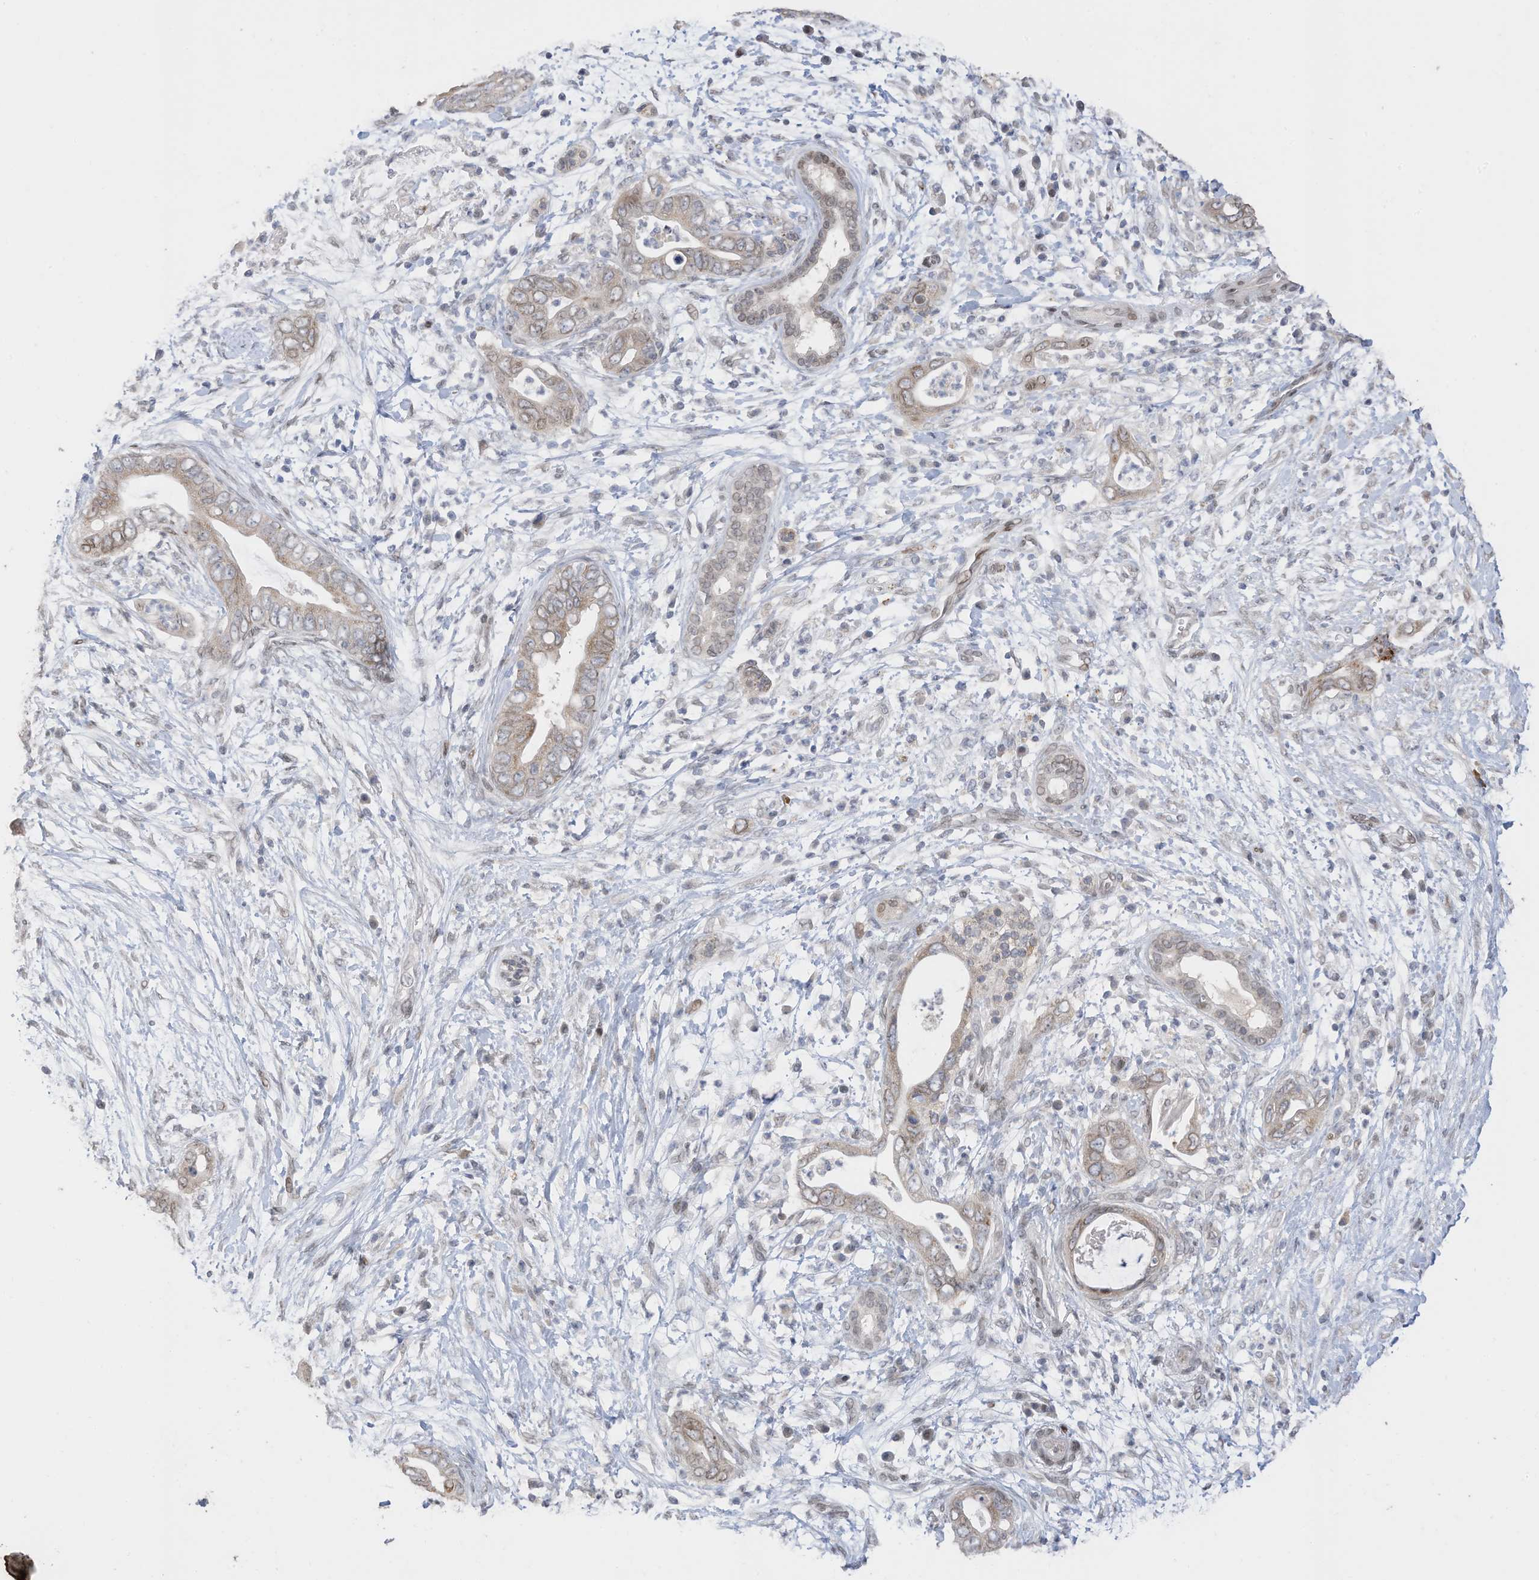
{"staining": {"intensity": "weak", "quantity": "25%-75%", "location": "nuclear"}, "tissue": "pancreatic cancer", "cell_type": "Tumor cells", "image_type": "cancer", "snomed": [{"axis": "morphology", "description": "Adenocarcinoma, NOS"}, {"axis": "topography", "description": "Pancreas"}], "caption": "Tumor cells reveal low levels of weak nuclear expression in about 25%-75% of cells in pancreatic adenocarcinoma. (DAB IHC, brown staining for protein, blue staining for nuclei).", "gene": "RABL3", "patient": {"sex": "male", "age": 75}}